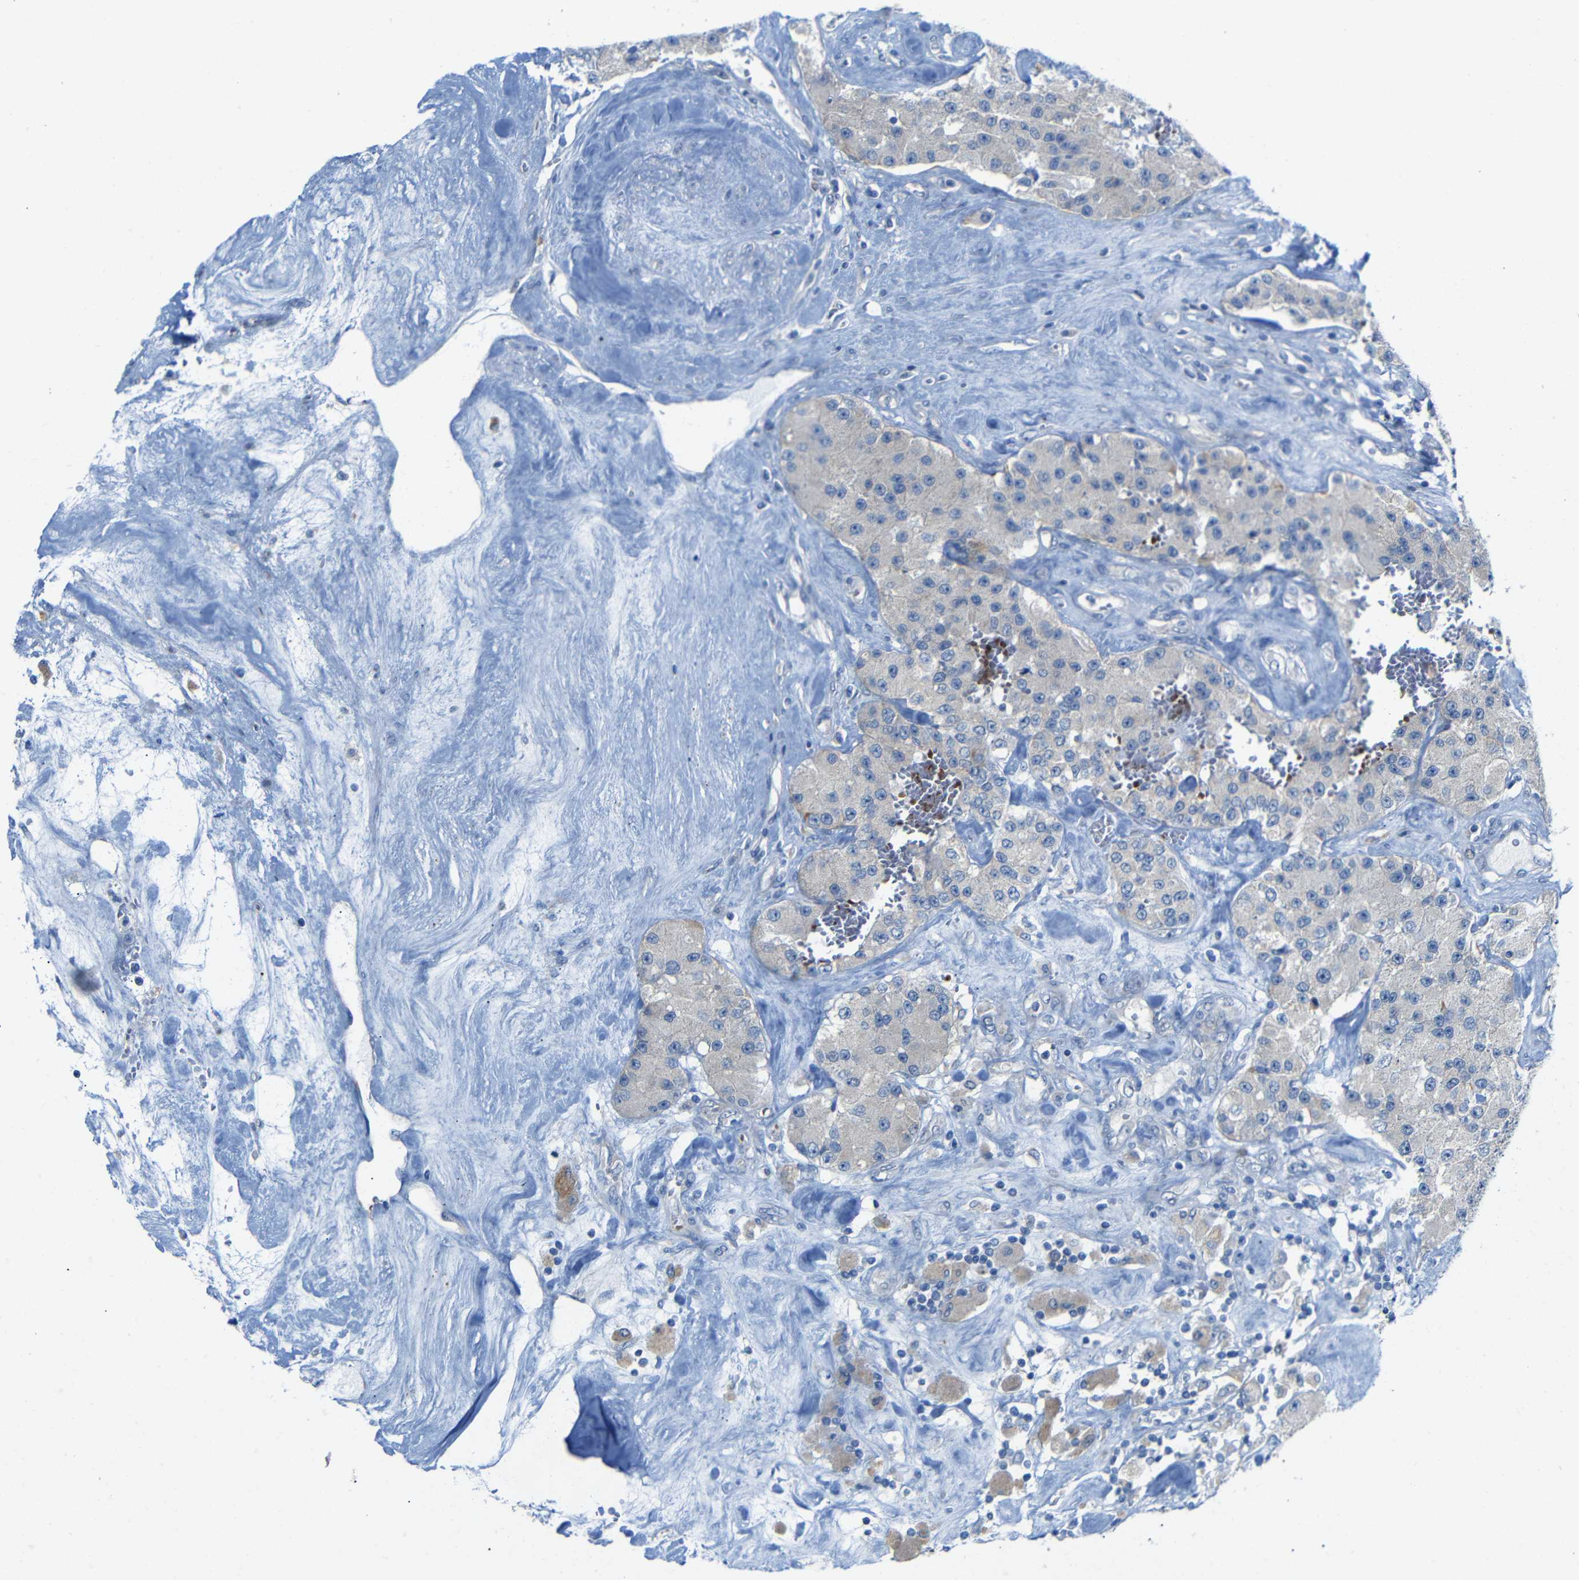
{"staining": {"intensity": "weak", "quantity": ">75%", "location": "cytoplasmic/membranous"}, "tissue": "carcinoid", "cell_type": "Tumor cells", "image_type": "cancer", "snomed": [{"axis": "morphology", "description": "Carcinoid, malignant, NOS"}, {"axis": "topography", "description": "Pancreas"}], "caption": "Malignant carcinoid stained with a brown dye exhibits weak cytoplasmic/membranous positive expression in about >75% of tumor cells.", "gene": "TBC1D32", "patient": {"sex": "male", "age": 41}}